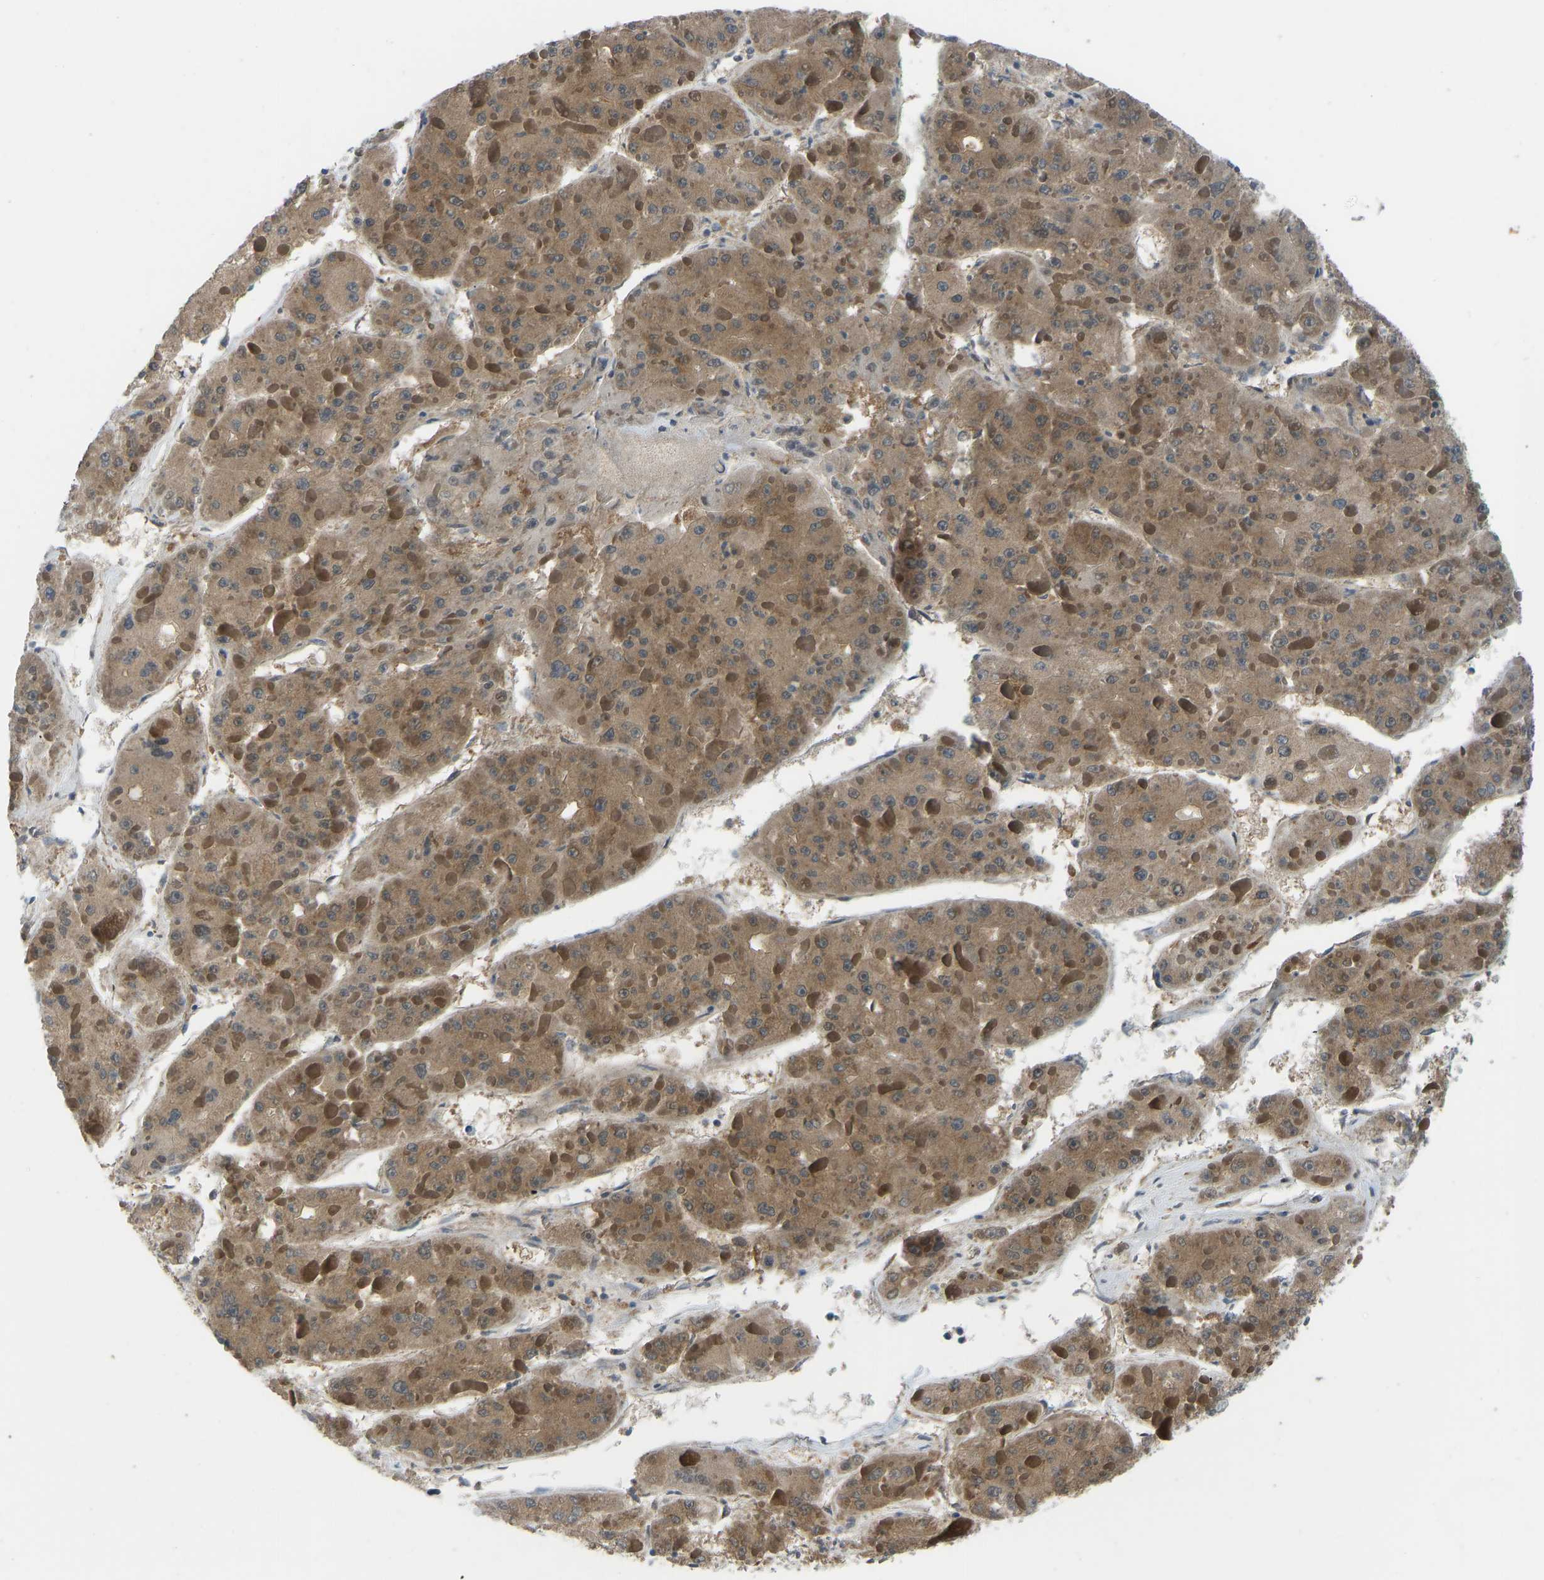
{"staining": {"intensity": "moderate", "quantity": ">75%", "location": "cytoplasmic/membranous"}, "tissue": "liver cancer", "cell_type": "Tumor cells", "image_type": "cancer", "snomed": [{"axis": "morphology", "description": "Carcinoma, Hepatocellular, NOS"}, {"axis": "topography", "description": "Liver"}], "caption": "The micrograph reveals a brown stain indicating the presence of a protein in the cytoplasmic/membranous of tumor cells in hepatocellular carcinoma (liver).", "gene": "CCT8", "patient": {"sex": "female", "age": 73}}